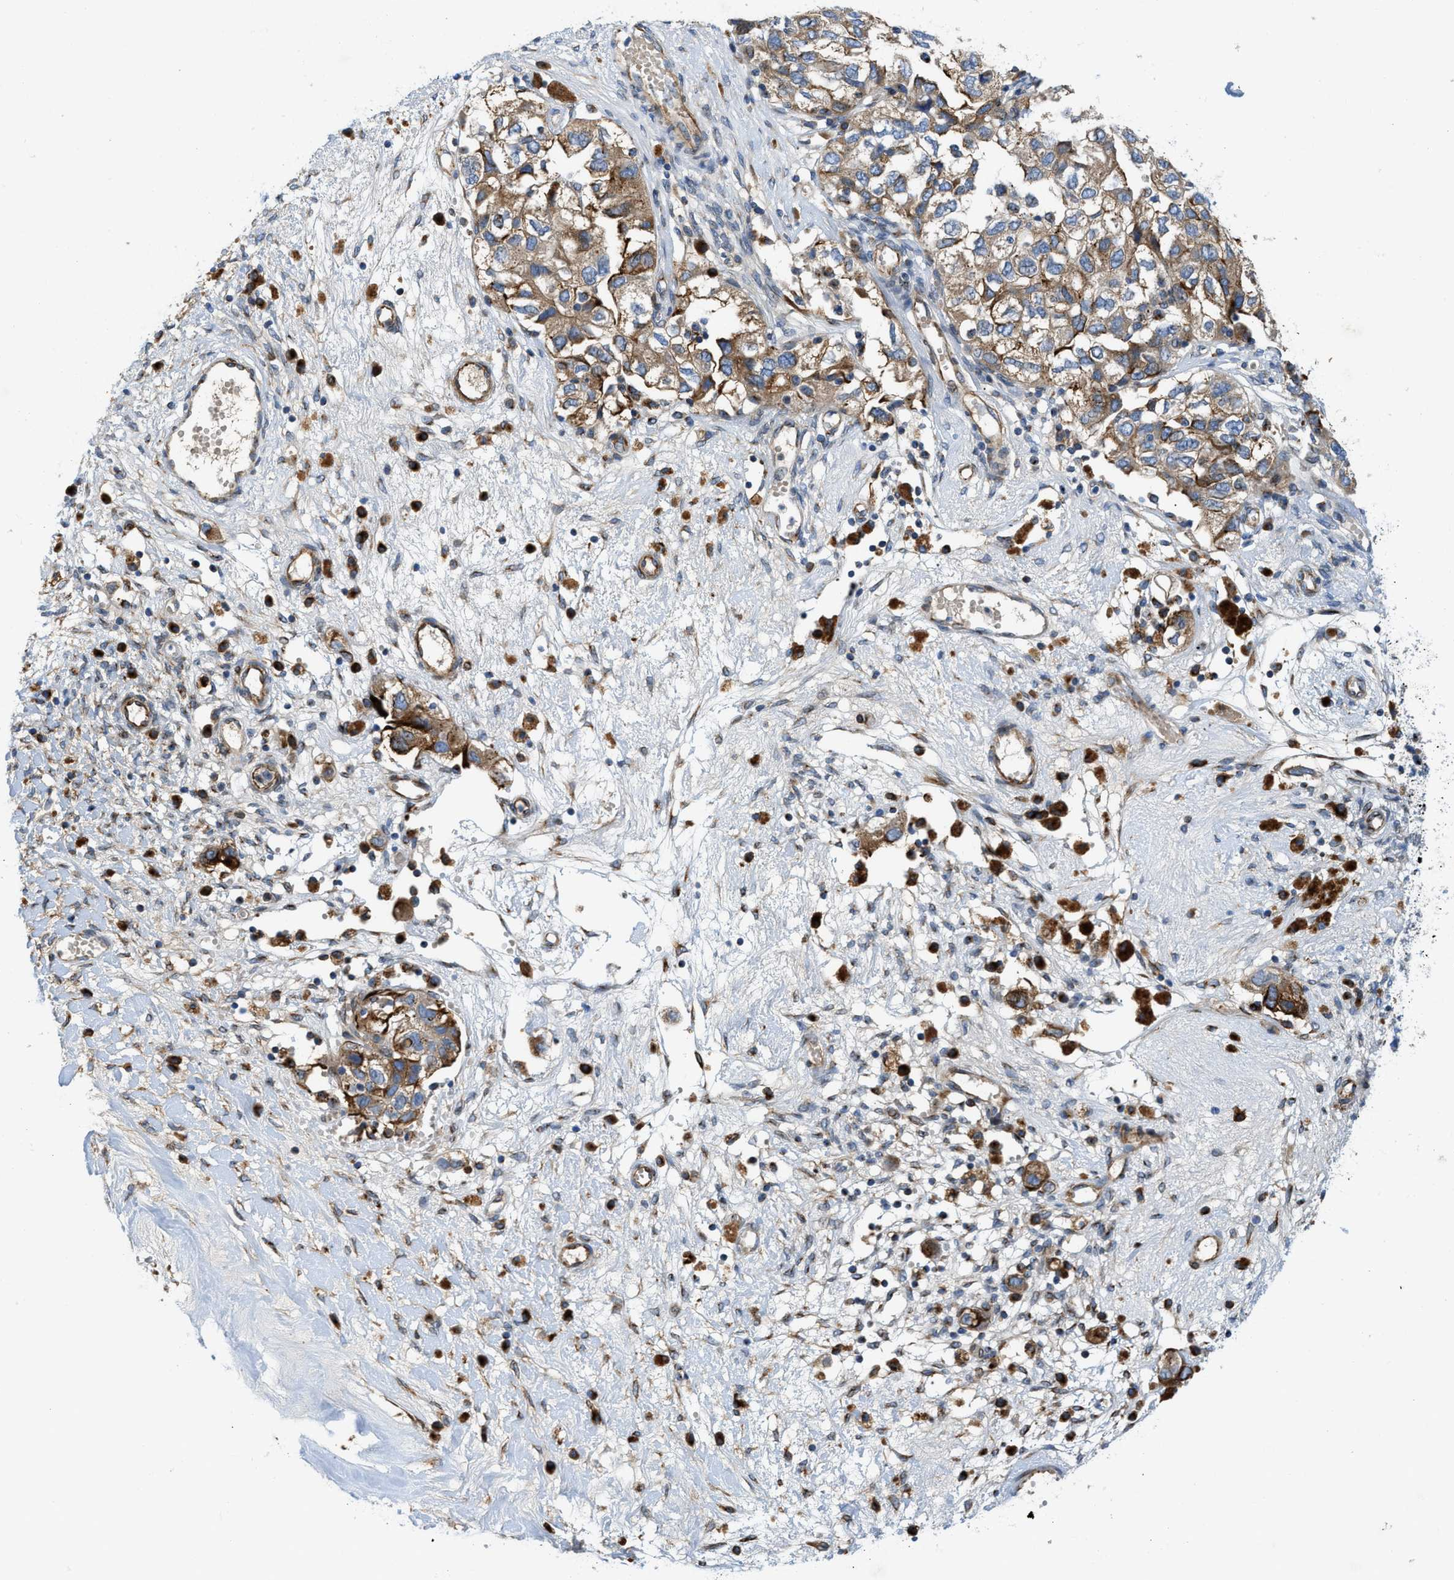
{"staining": {"intensity": "moderate", "quantity": ">75%", "location": "cytoplasmic/membranous"}, "tissue": "ovarian cancer", "cell_type": "Tumor cells", "image_type": "cancer", "snomed": [{"axis": "morphology", "description": "Carcinoma, NOS"}, {"axis": "morphology", "description": "Cystadenocarcinoma, serous, NOS"}, {"axis": "topography", "description": "Ovary"}], "caption": "Human ovarian serous cystadenocarcinoma stained with a protein marker exhibits moderate staining in tumor cells.", "gene": "TMEM248", "patient": {"sex": "female", "age": 69}}